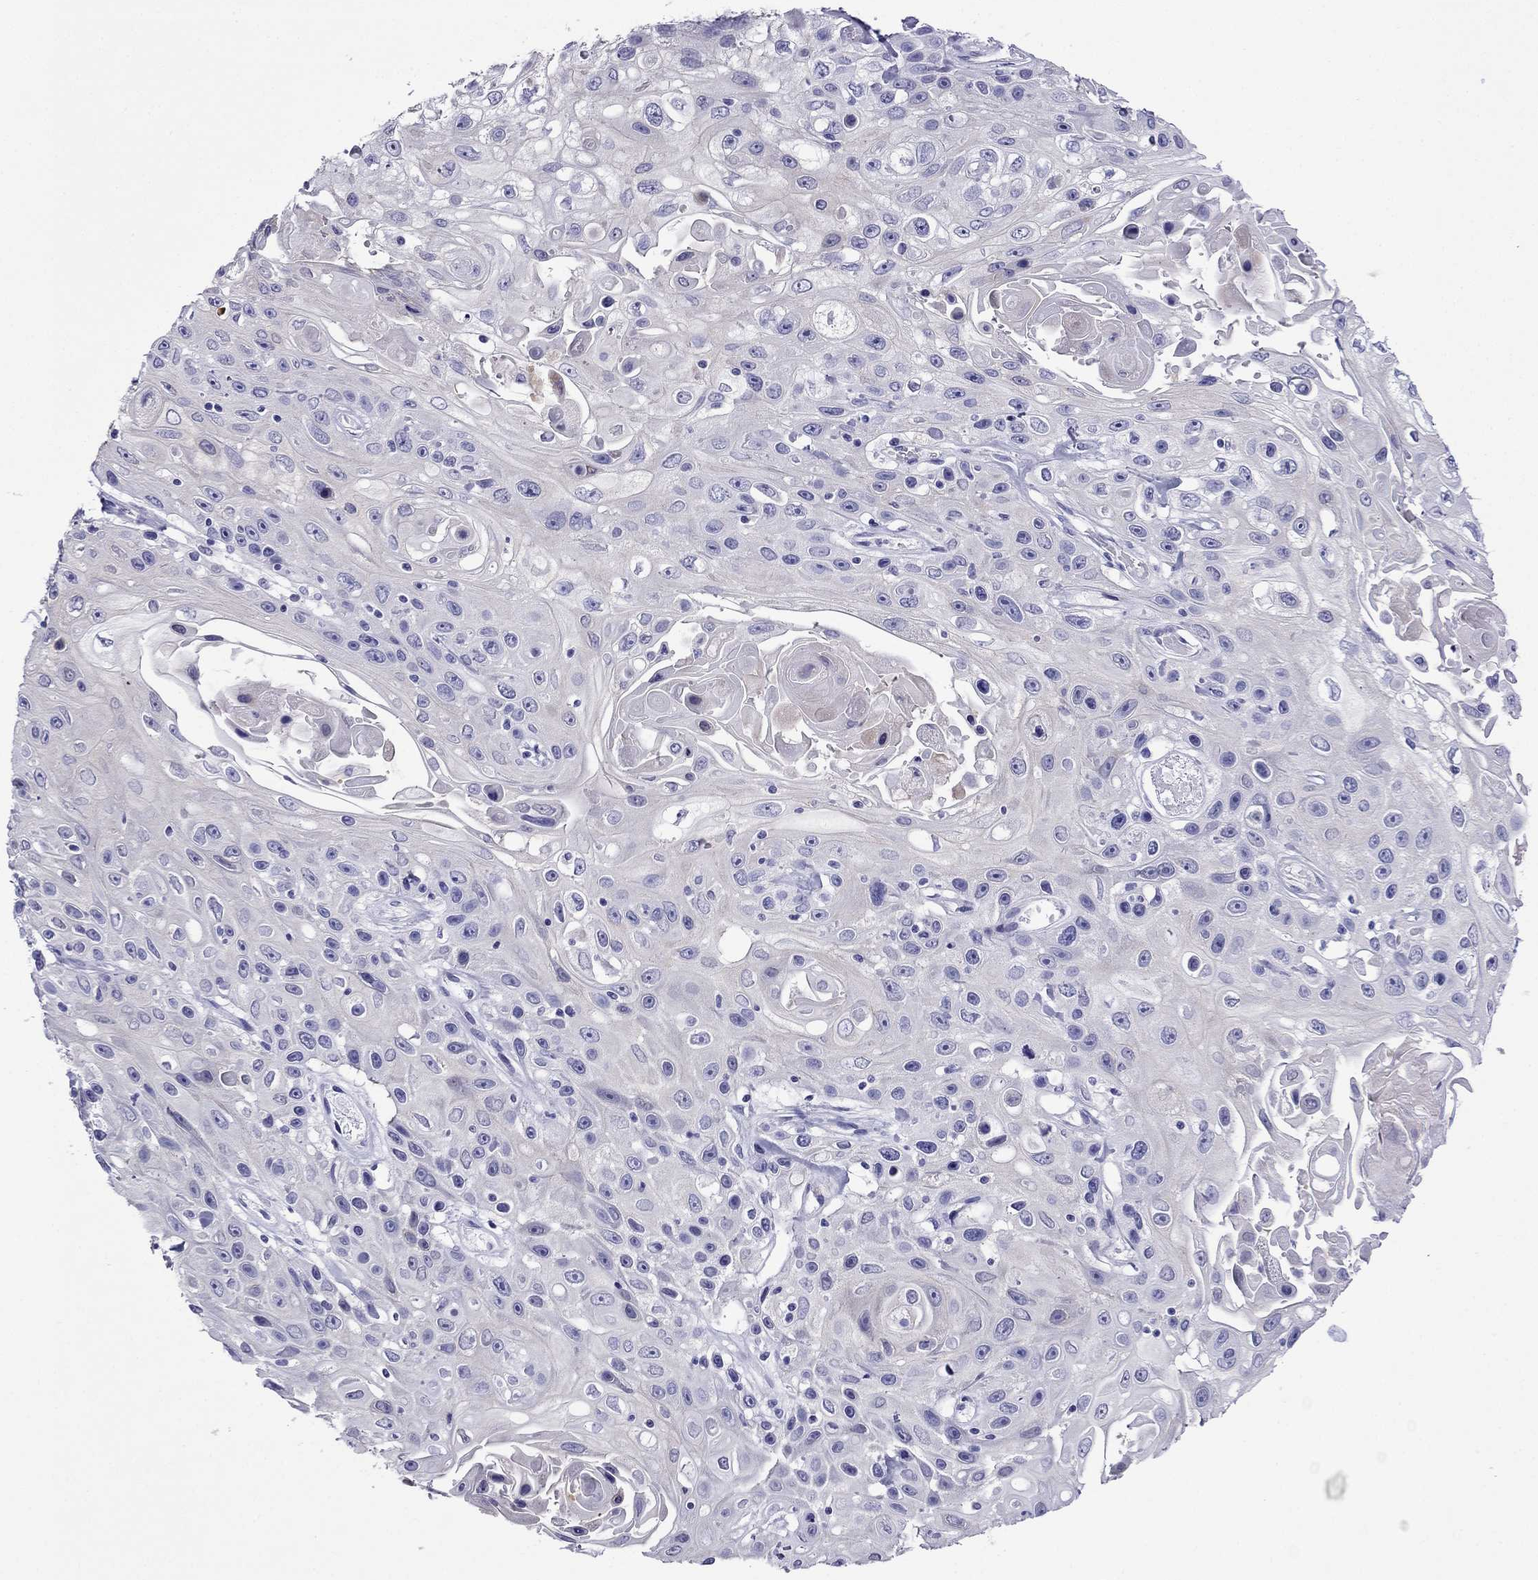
{"staining": {"intensity": "negative", "quantity": "none", "location": "none"}, "tissue": "skin cancer", "cell_type": "Tumor cells", "image_type": "cancer", "snomed": [{"axis": "morphology", "description": "Squamous cell carcinoma, NOS"}, {"axis": "topography", "description": "Skin"}], "caption": "Human skin squamous cell carcinoma stained for a protein using IHC demonstrates no expression in tumor cells.", "gene": "PCDHA6", "patient": {"sex": "male", "age": 82}}